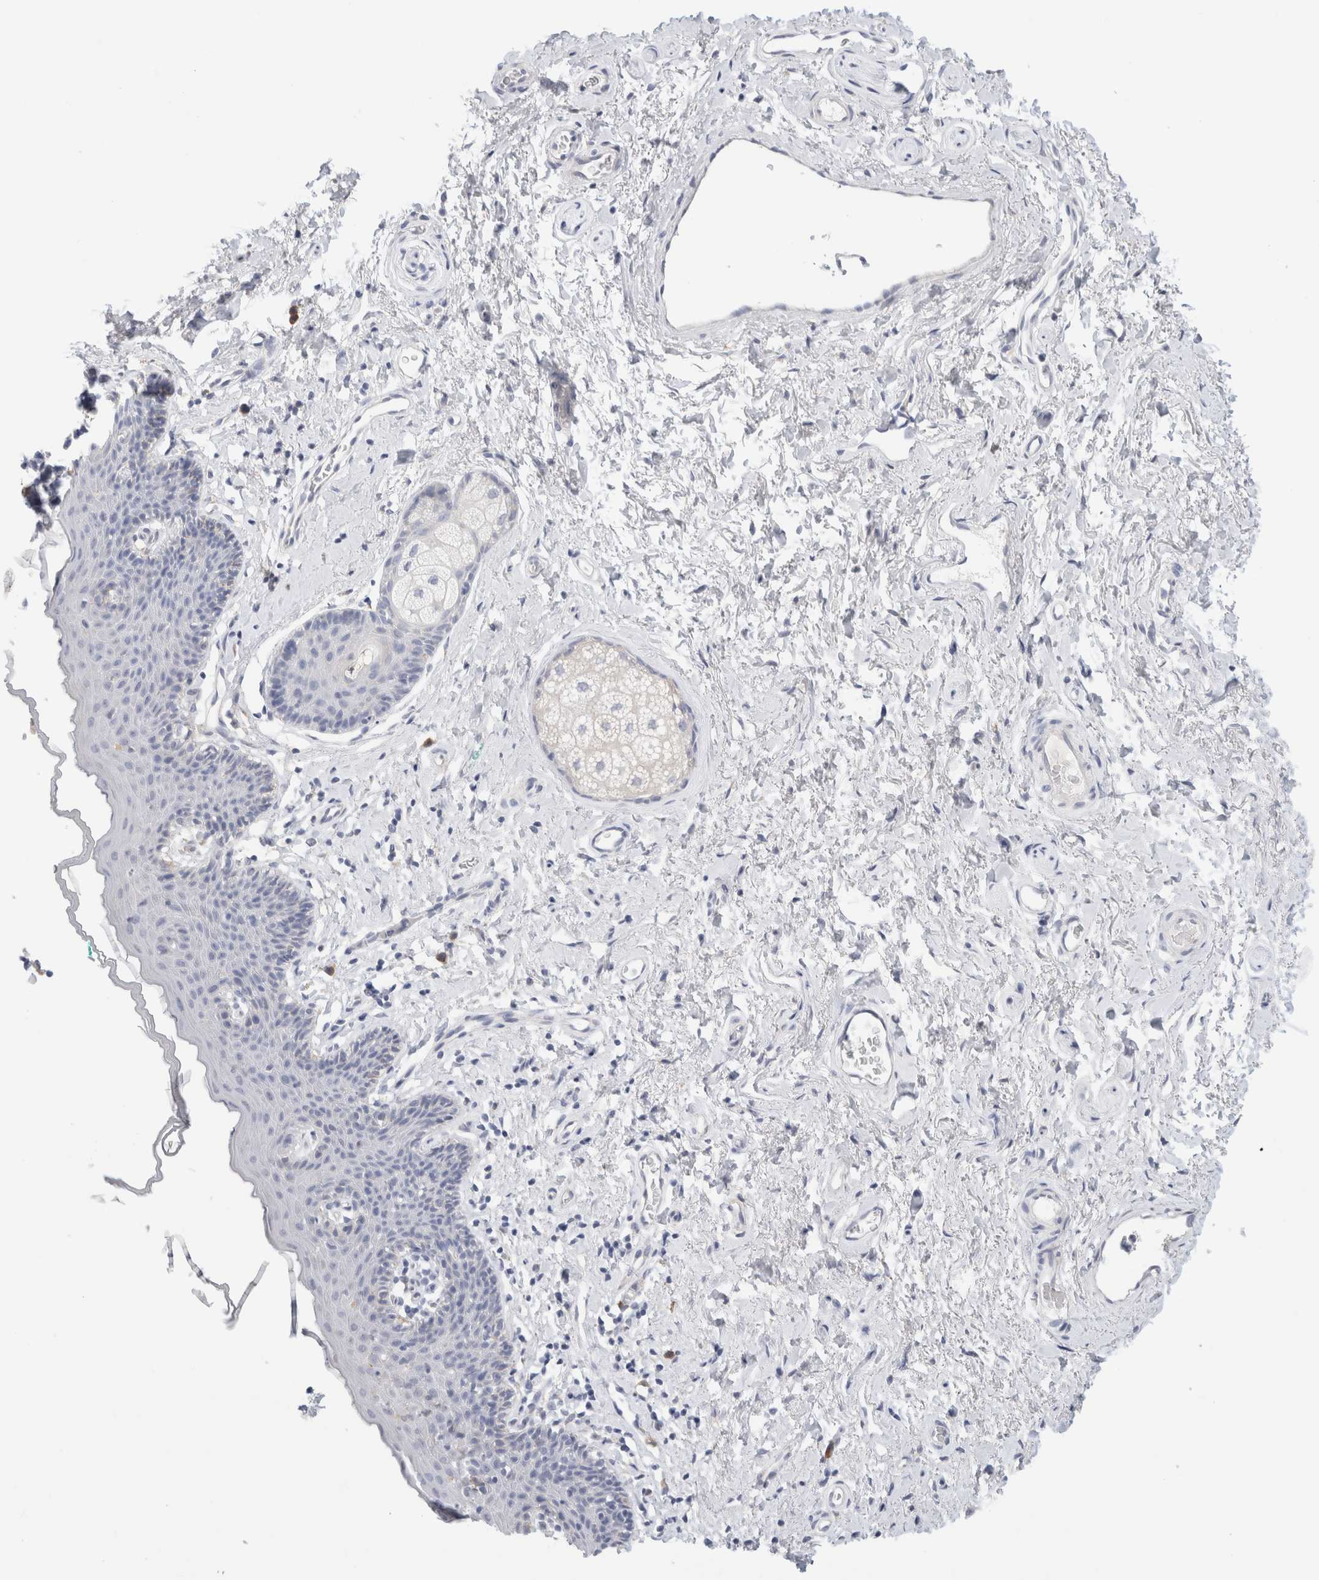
{"staining": {"intensity": "negative", "quantity": "none", "location": "none"}, "tissue": "skin", "cell_type": "Epidermal cells", "image_type": "normal", "snomed": [{"axis": "morphology", "description": "Normal tissue, NOS"}, {"axis": "topography", "description": "Vulva"}], "caption": "A micrograph of skin stained for a protein exhibits no brown staining in epidermal cells. (Brightfield microscopy of DAB (3,3'-diaminobenzidine) IHC at high magnification).", "gene": "CSK", "patient": {"sex": "female", "age": 66}}